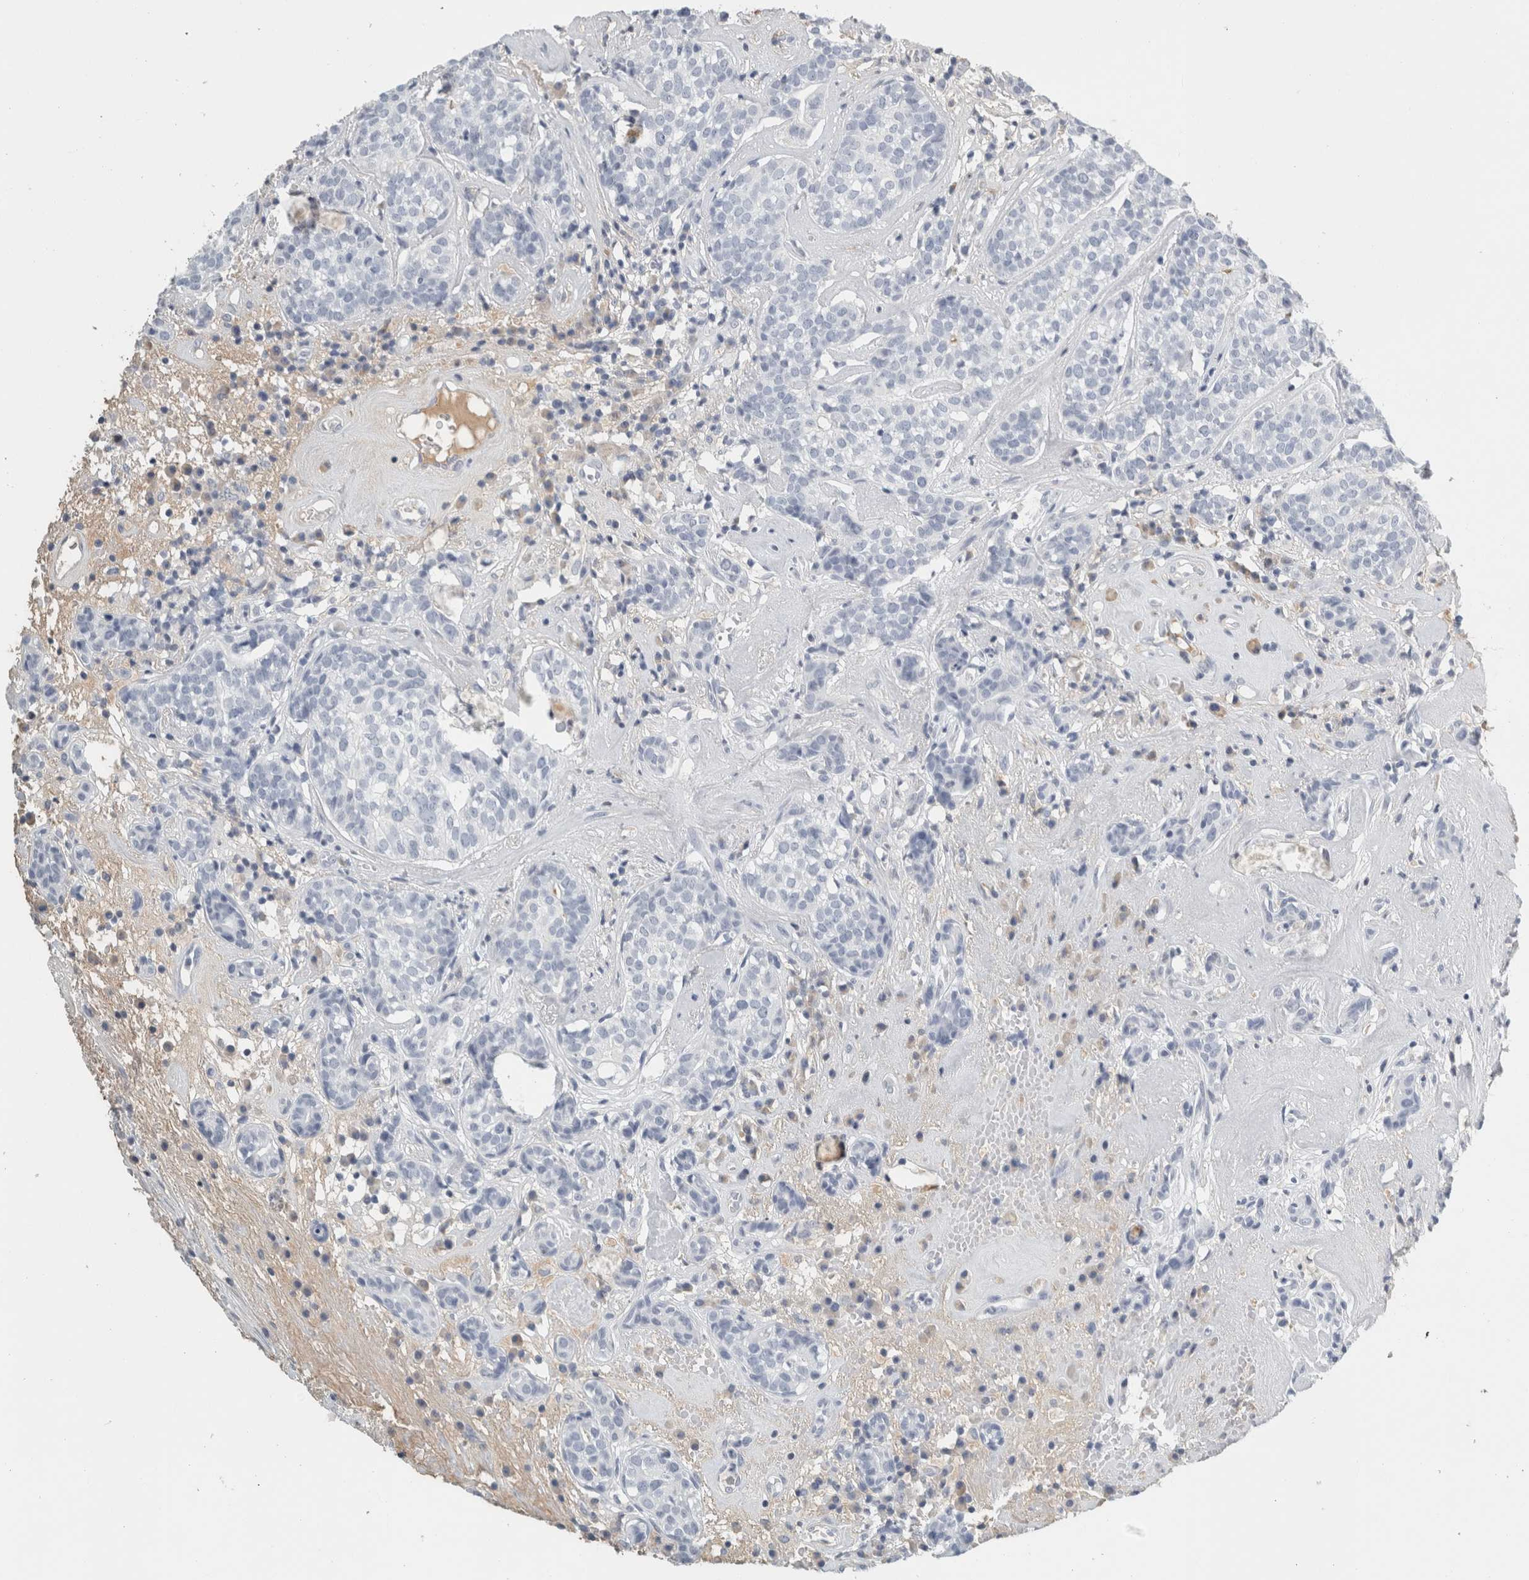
{"staining": {"intensity": "negative", "quantity": "none", "location": "none"}, "tissue": "head and neck cancer", "cell_type": "Tumor cells", "image_type": "cancer", "snomed": [{"axis": "morphology", "description": "Adenocarcinoma, NOS"}, {"axis": "topography", "description": "Salivary gland"}, {"axis": "topography", "description": "Head-Neck"}], "caption": "This is an immunohistochemistry (IHC) histopathology image of human head and neck cancer. There is no positivity in tumor cells.", "gene": "TSPAN8", "patient": {"sex": "female", "age": 65}}